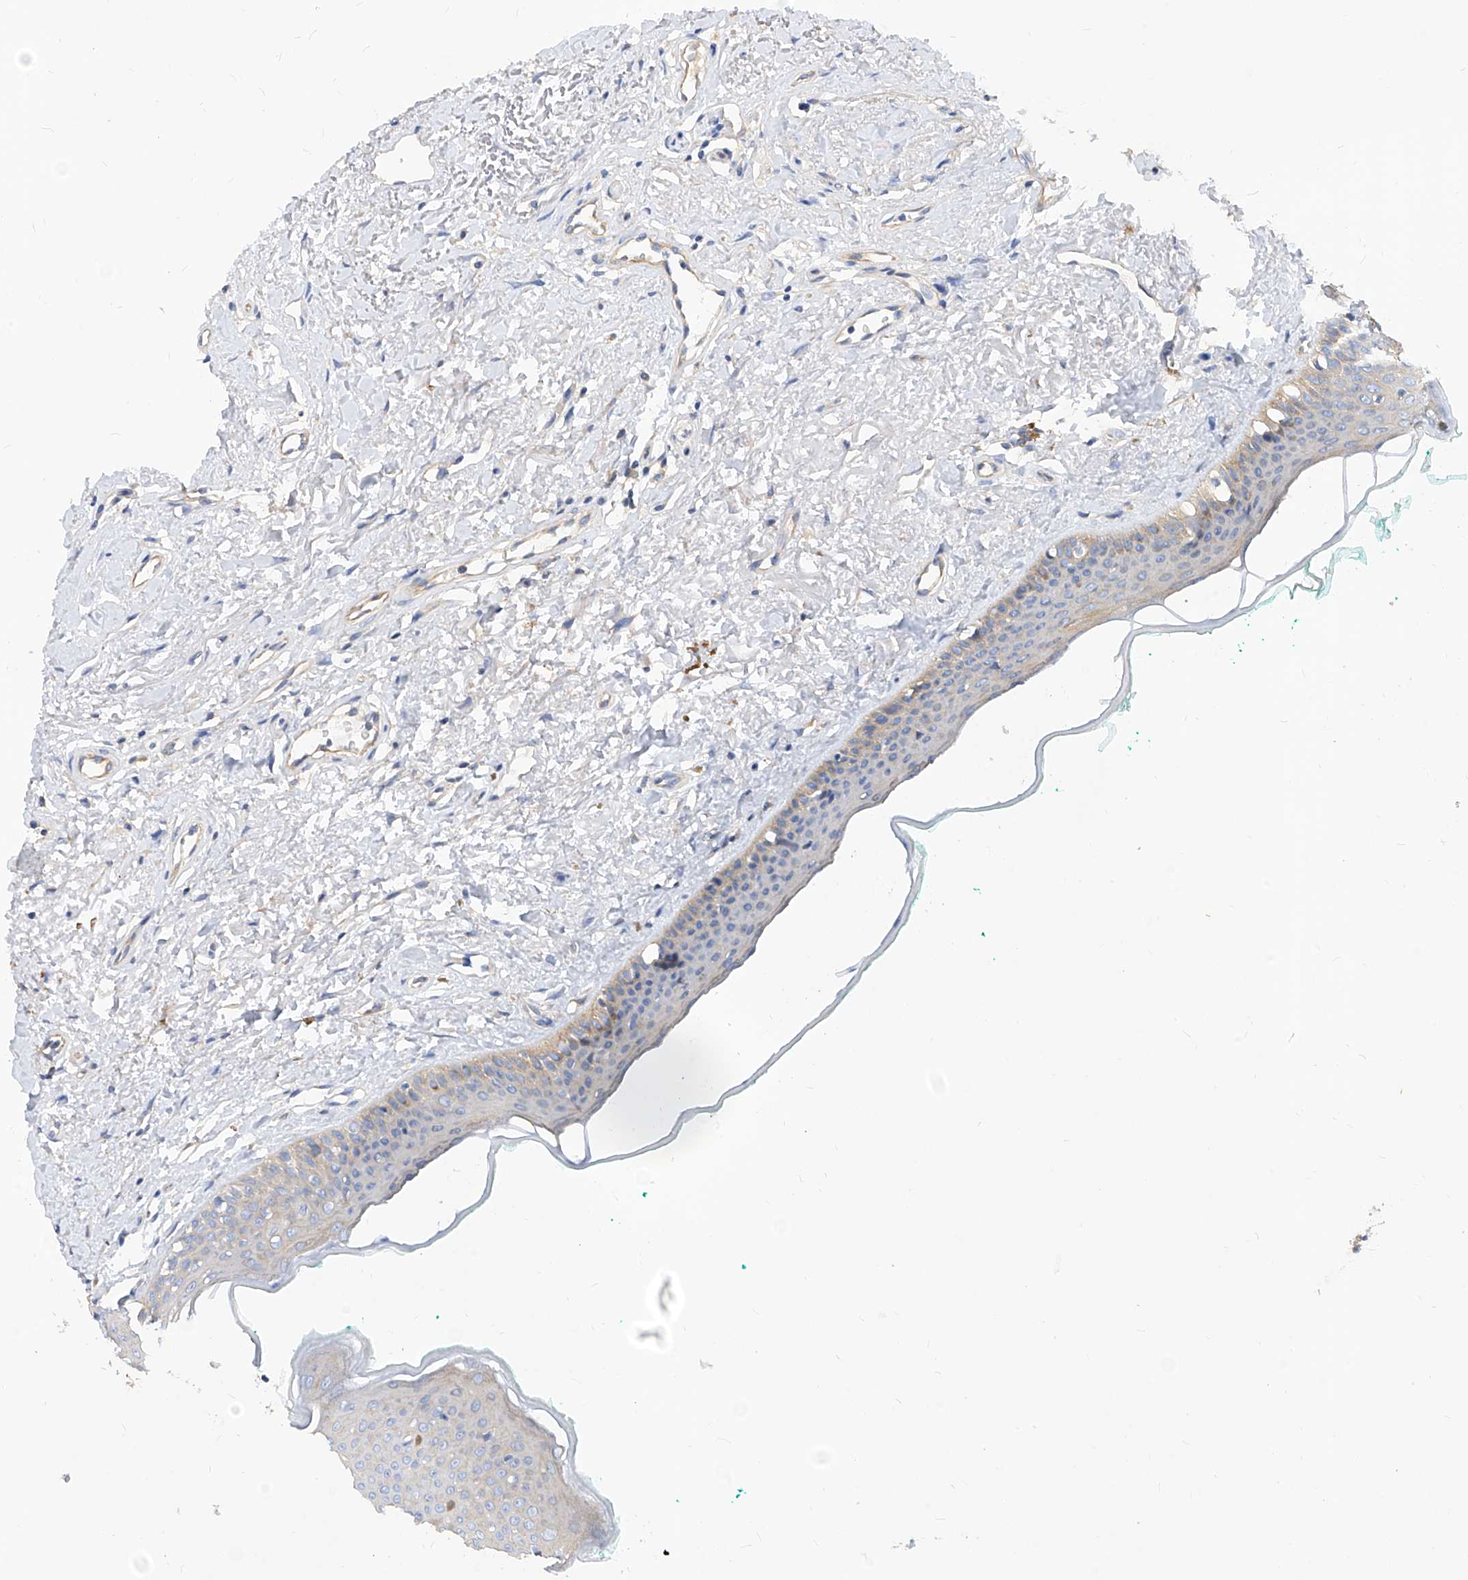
{"staining": {"intensity": "weak", "quantity": "25%-75%", "location": "cytoplasmic/membranous"}, "tissue": "oral mucosa", "cell_type": "Squamous epithelial cells", "image_type": "normal", "snomed": [{"axis": "morphology", "description": "Normal tissue, NOS"}, {"axis": "topography", "description": "Oral tissue"}], "caption": "Immunohistochemical staining of normal human oral mucosa exhibits weak cytoplasmic/membranous protein positivity in about 25%-75% of squamous epithelial cells.", "gene": "SCGB2A1", "patient": {"sex": "female", "age": 70}}